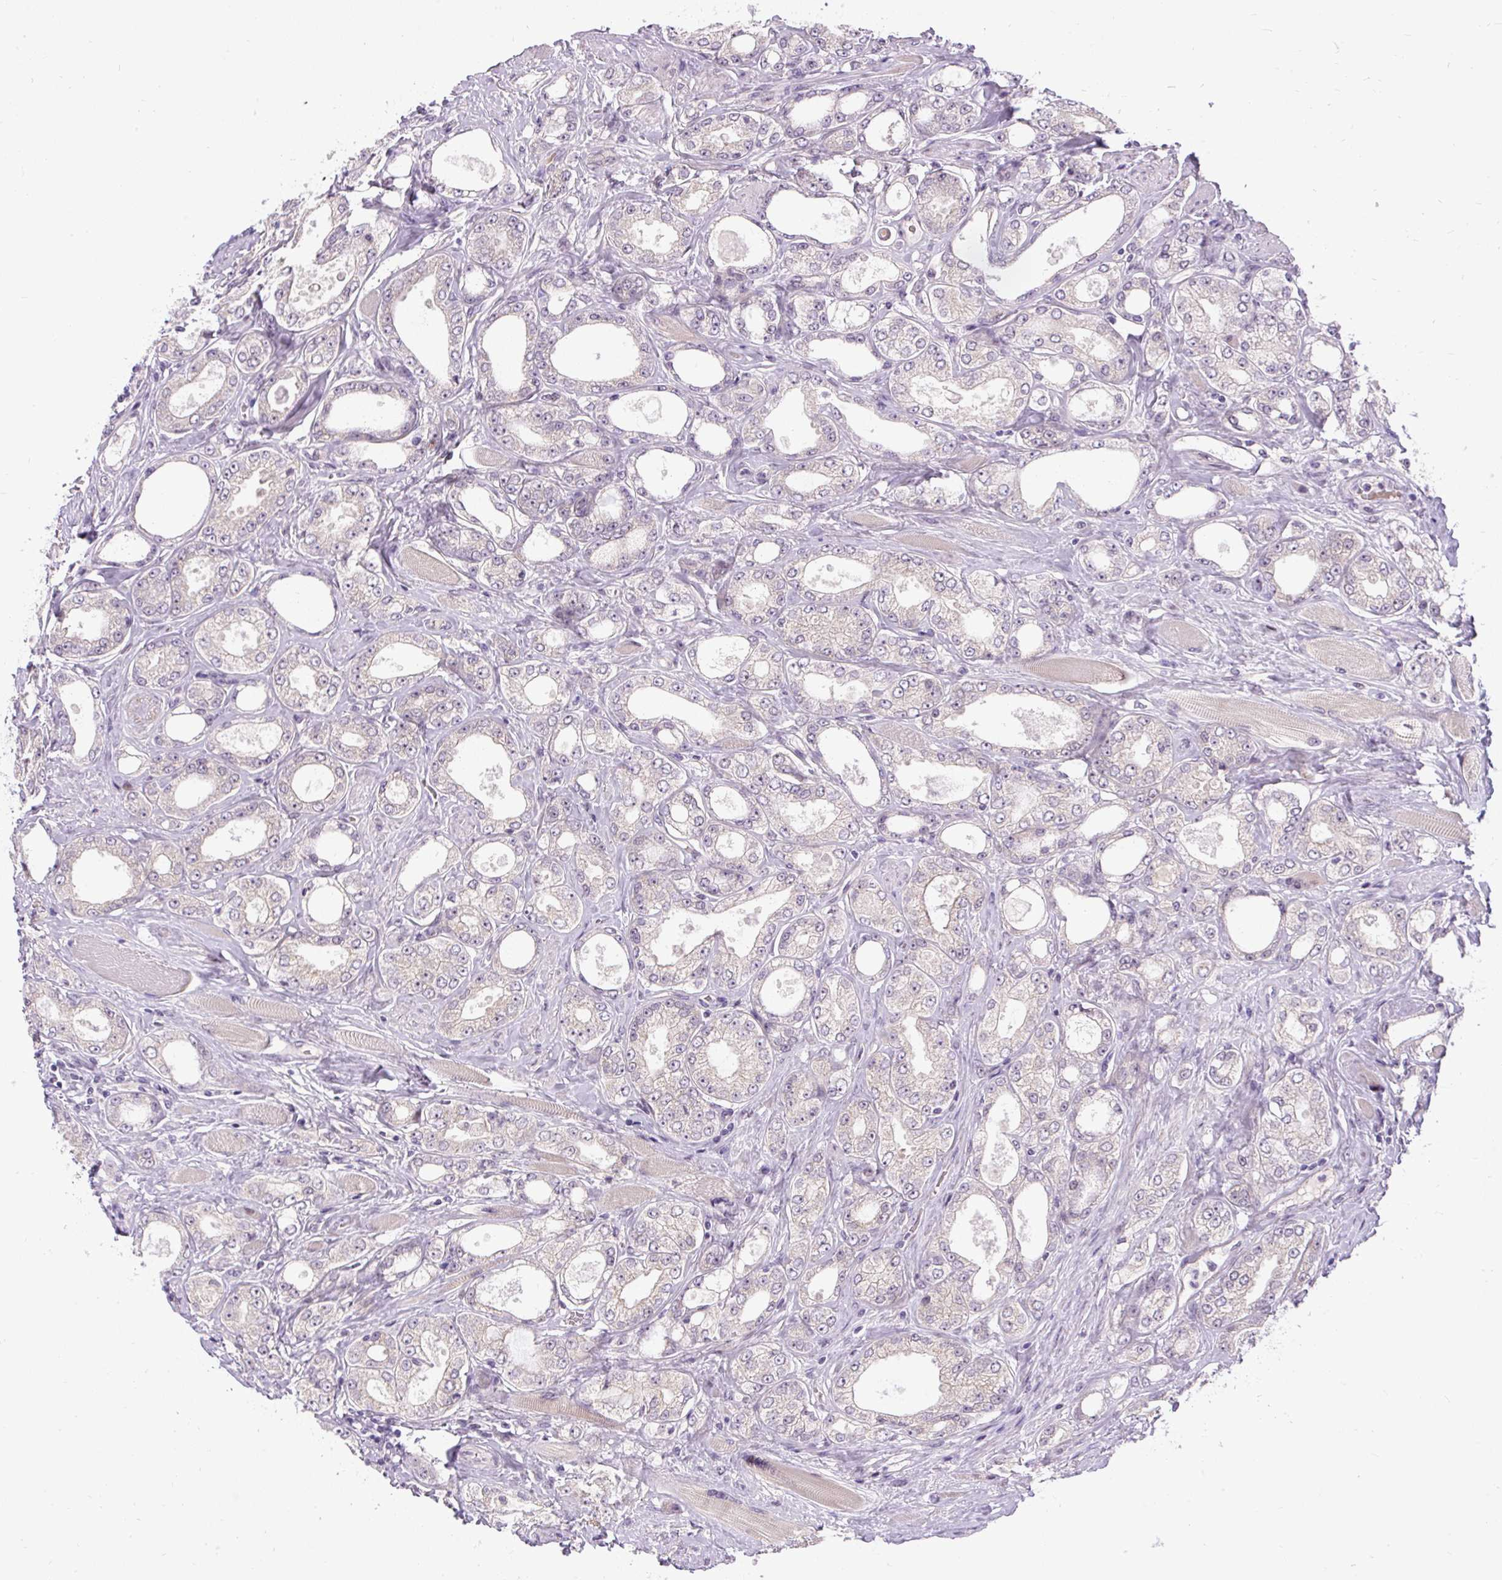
{"staining": {"intensity": "negative", "quantity": "none", "location": "none"}, "tissue": "prostate cancer", "cell_type": "Tumor cells", "image_type": "cancer", "snomed": [{"axis": "morphology", "description": "Adenocarcinoma, High grade"}, {"axis": "topography", "description": "Prostate"}], "caption": "Immunohistochemical staining of human prostate cancer (high-grade adenocarcinoma) shows no significant expression in tumor cells. Brightfield microscopy of immunohistochemistry stained with DAB (brown) and hematoxylin (blue), captured at high magnification.", "gene": "FAM117B", "patient": {"sex": "male", "age": 68}}